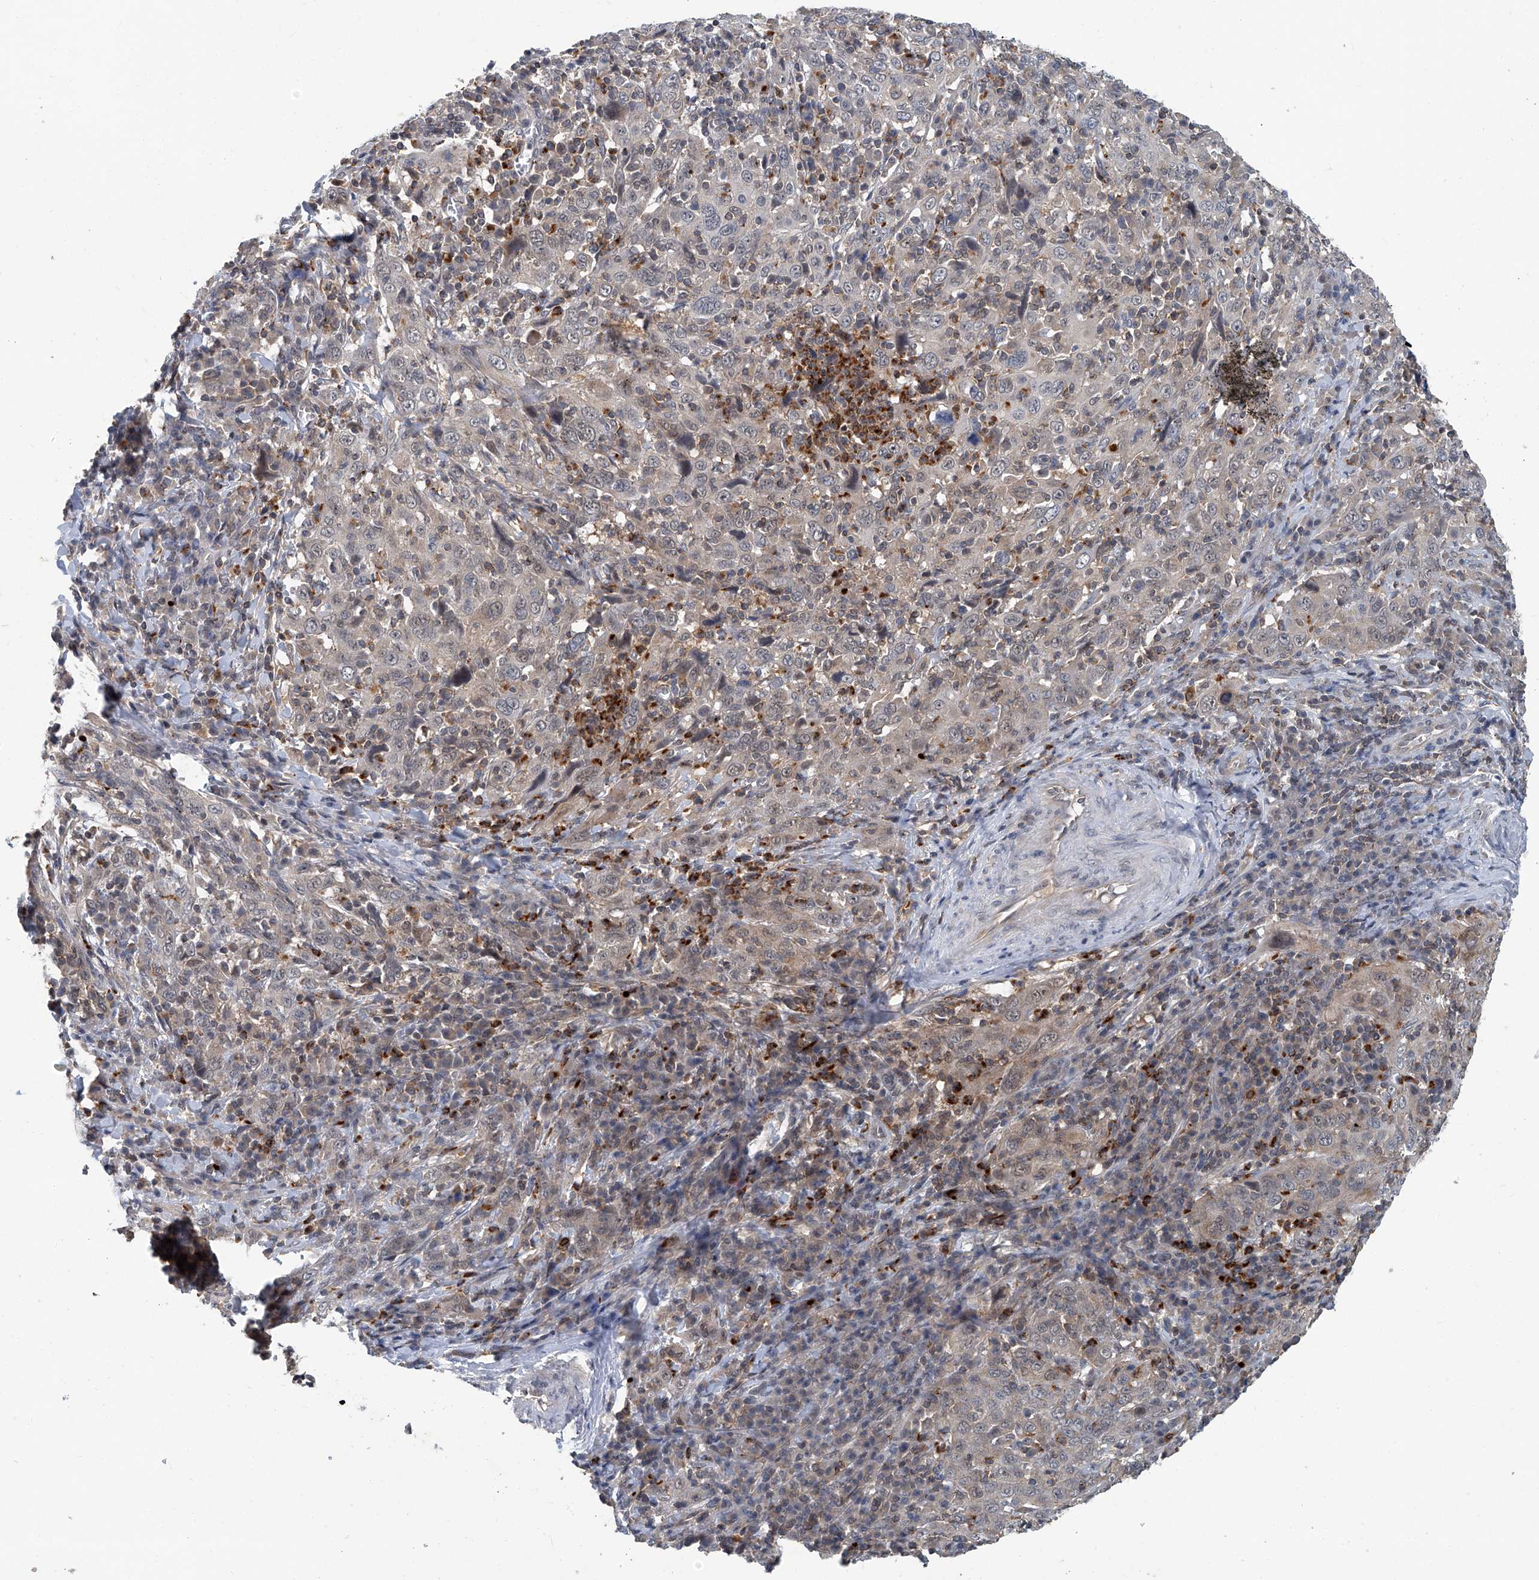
{"staining": {"intensity": "weak", "quantity": "25%-75%", "location": "cytoplasmic/membranous"}, "tissue": "cervical cancer", "cell_type": "Tumor cells", "image_type": "cancer", "snomed": [{"axis": "morphology", "description": "Squamous cell carcinoma, NOS"}, {"axis": "topography", "description": "Cervix"}], "caption": "The immunohistochemical stain shows weak cytoplasmic/membranous expression in tumor cells of cervical squamous cell carcinoma tissue.", "gene": "AKNAD1", "patient": {"sex": "female", "age": 46}}